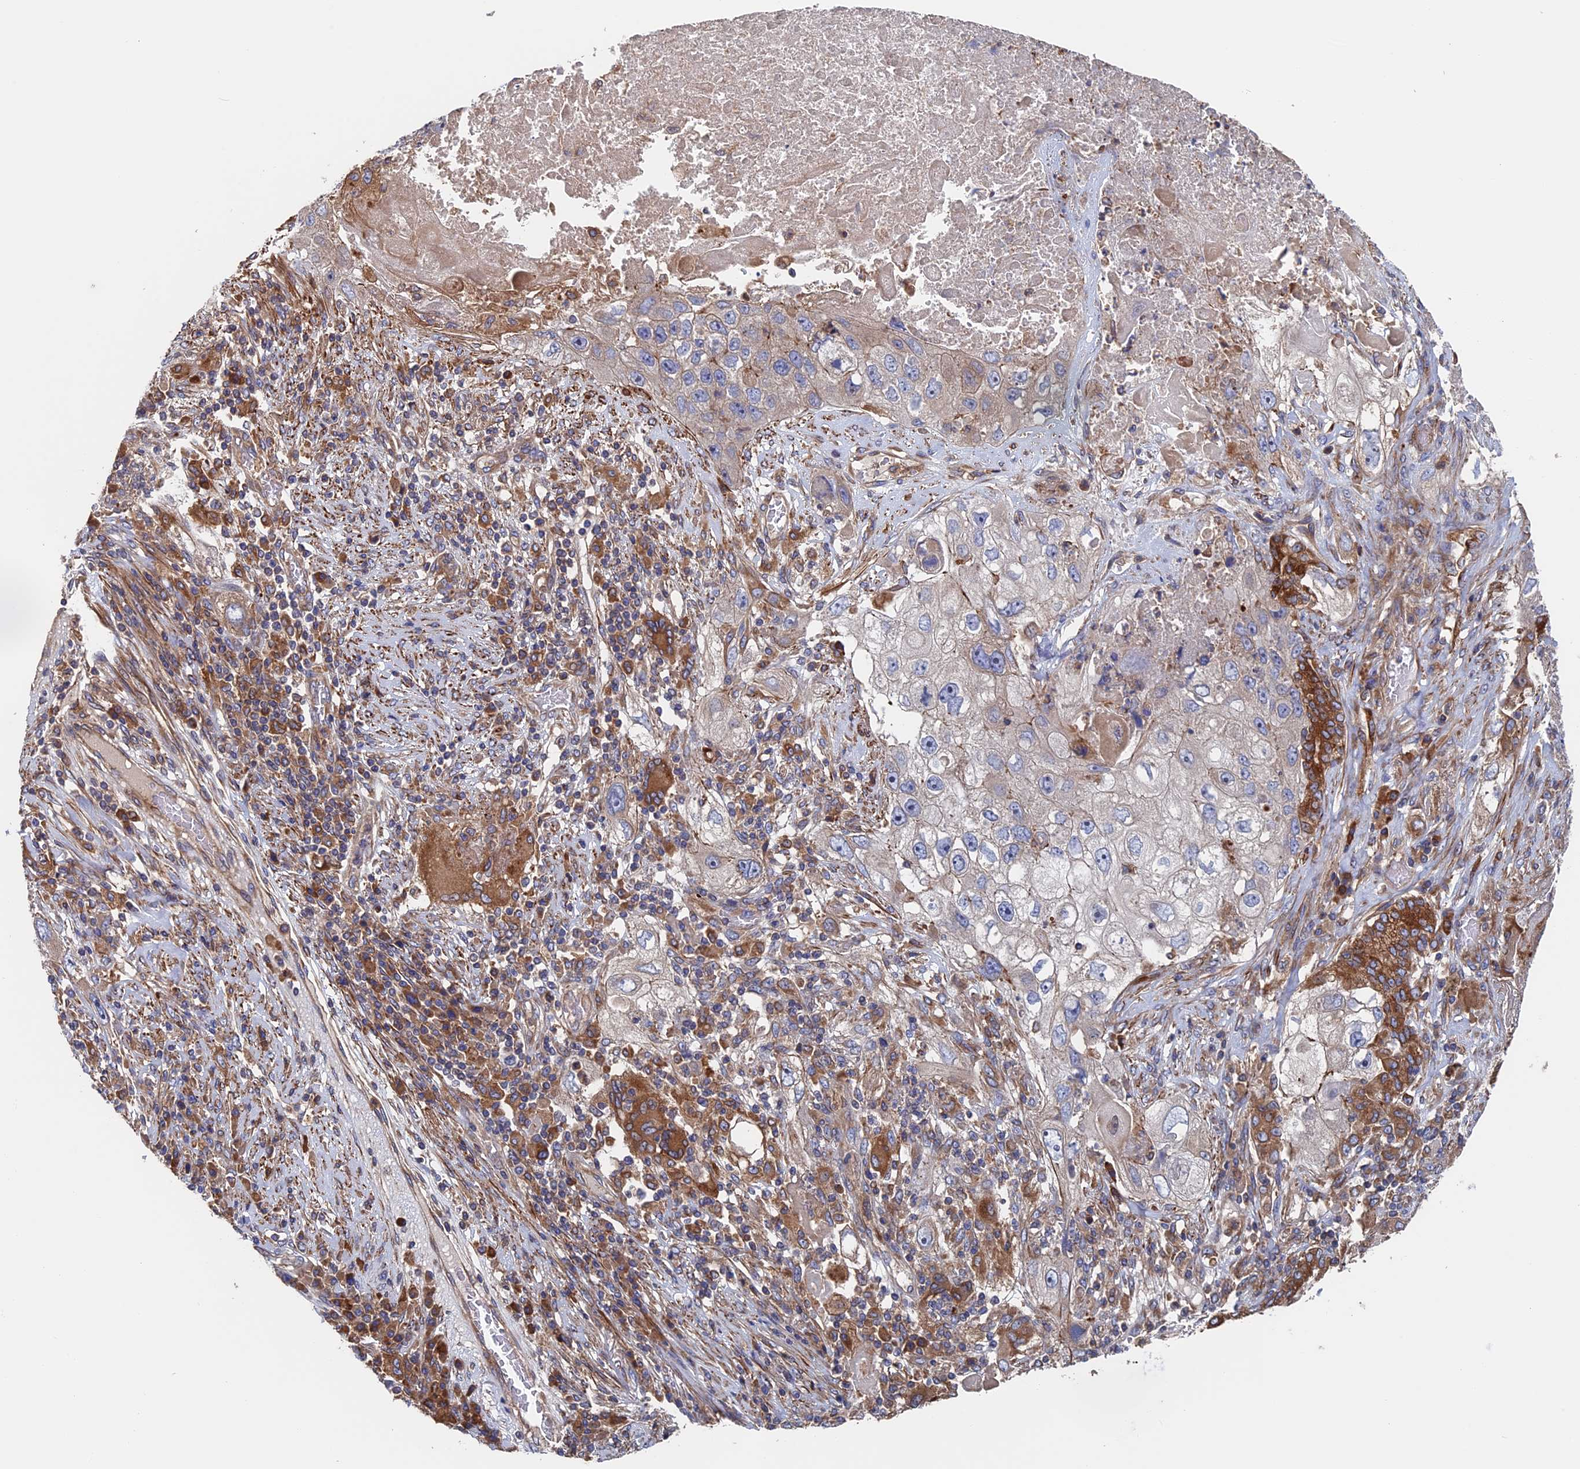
{"staining": {"intensity": "weak", "quantity": "<25%", "location": "cytoplasmic/membranous"}, "tissue": "lung cancer", "cell_type": "Tumor cells", "image_type": "cancer", "snomed": [{"axis": "morphology", "description": "Squamous cell carcinoma, NOS"}, {"axis": "topography", "description": "Lung"}], "caption": "This is a micrograph of immunohistochemistry staining of squamous cell carcinoma (lung), which shows no positivity in tumor cells. (Stains: DAB IHC with hematoxylin counter stain, Microscopy: brightfield microscopy at high magnification).", "gene": "DNAJC3", "patient": {"sex": "male", "age": 61}}